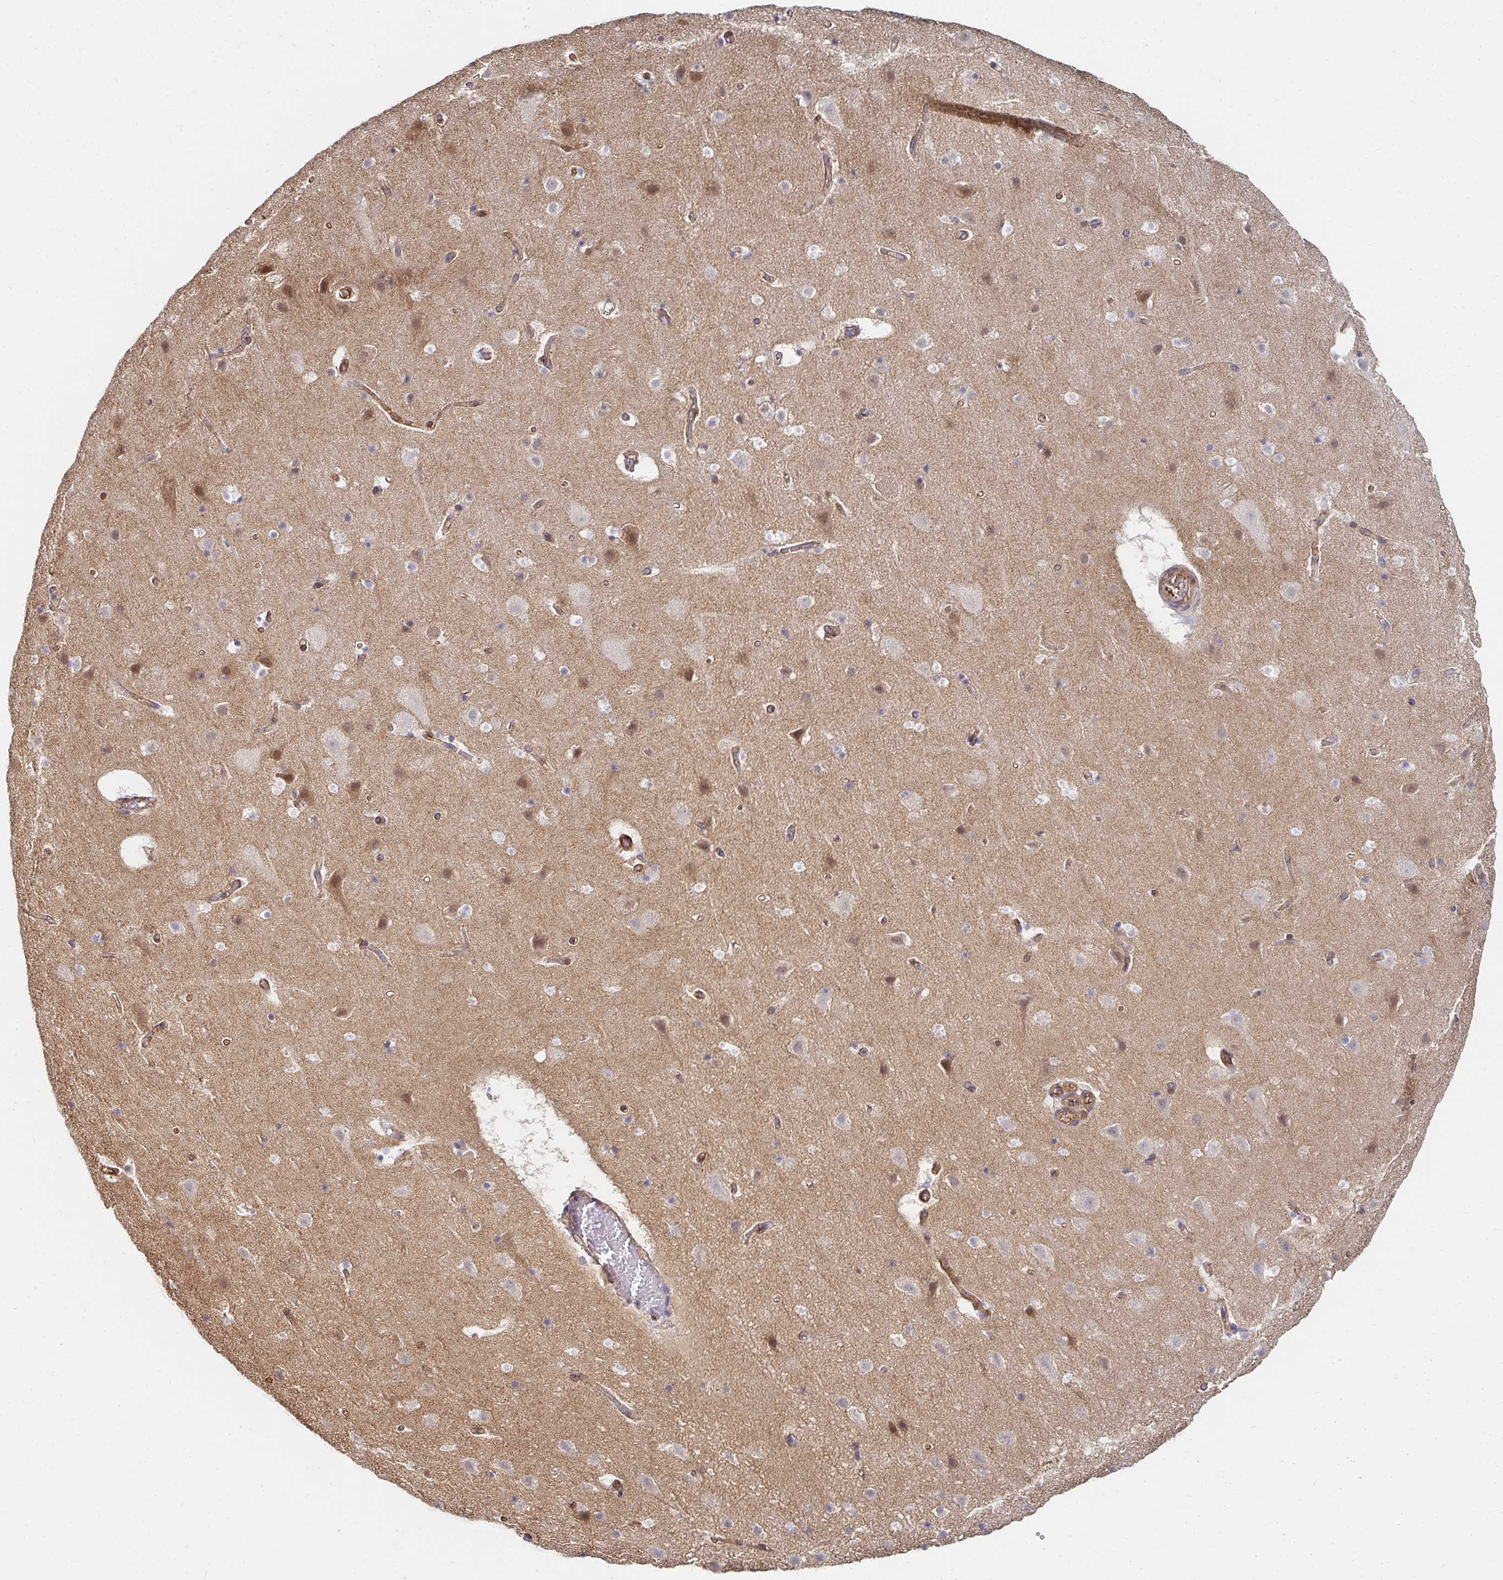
{"staining": {"intensity": "moderate", "quantity": "25%-75%", "location": "cytoplasmic/membranous"}, "tissue": "cerebral cortex", "cell_type": "Endothelial cells", "image_type": "normal", "snomed": [{"axis": "morphology", "description": "Normal tissue, NOS"}, {"axis": "topography", "description": "Cerebral cortex"}], "caption": "About 25%-75% of endothelial cells in unremarkable human cerebral cortex reveal moderate cytoplasmic/membranous protein expression as visualized by brown immunohistochemical staining.", "gene": "CTTN", "patient": {"sex": "female", "age": 42}}